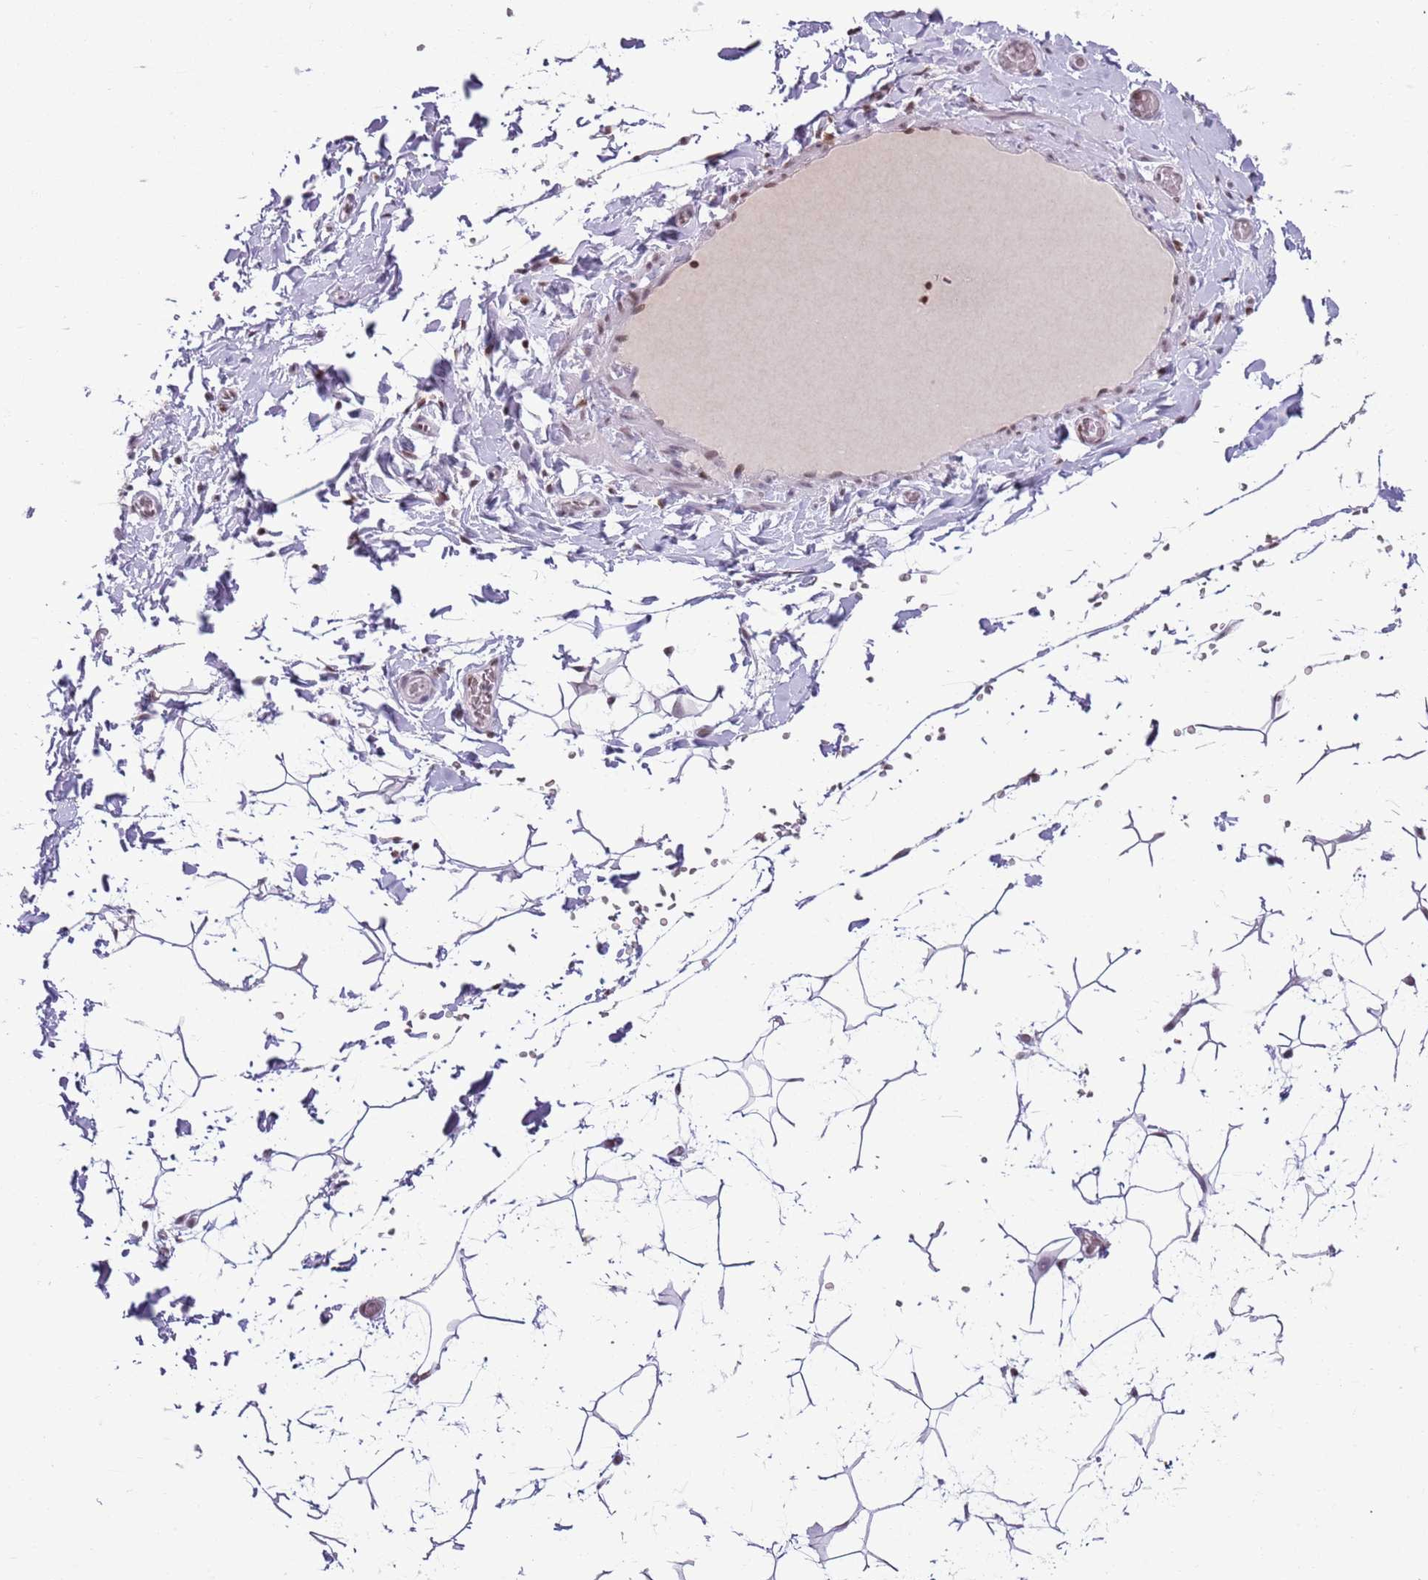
{"staining": {"intensity": "negative", "quantity": "none", "location": "none"}, "tissue": "adipose tissue", "cell_type": "Adipocytes", "image_type": "normal", "snomed": [{"axis": "morphology", "description": "Normal tissue, NOS"}, {"axis": "topography", "description": "Gallbladder"}, {"axis": "topography", "description": "Peripheral nerve tissue"}], "caption": "Unremarkable adipose tissue was stained to show a protein in brown. There is no significant positivity in adipocytes. The staining was performed using DAB to visualize the protein expression in brown, while the nuclei were stained in blue with hematoxylin (Magnification: 20x).", "gene": "SELENOH", "patient": {"sex": "male", "age": 38}}